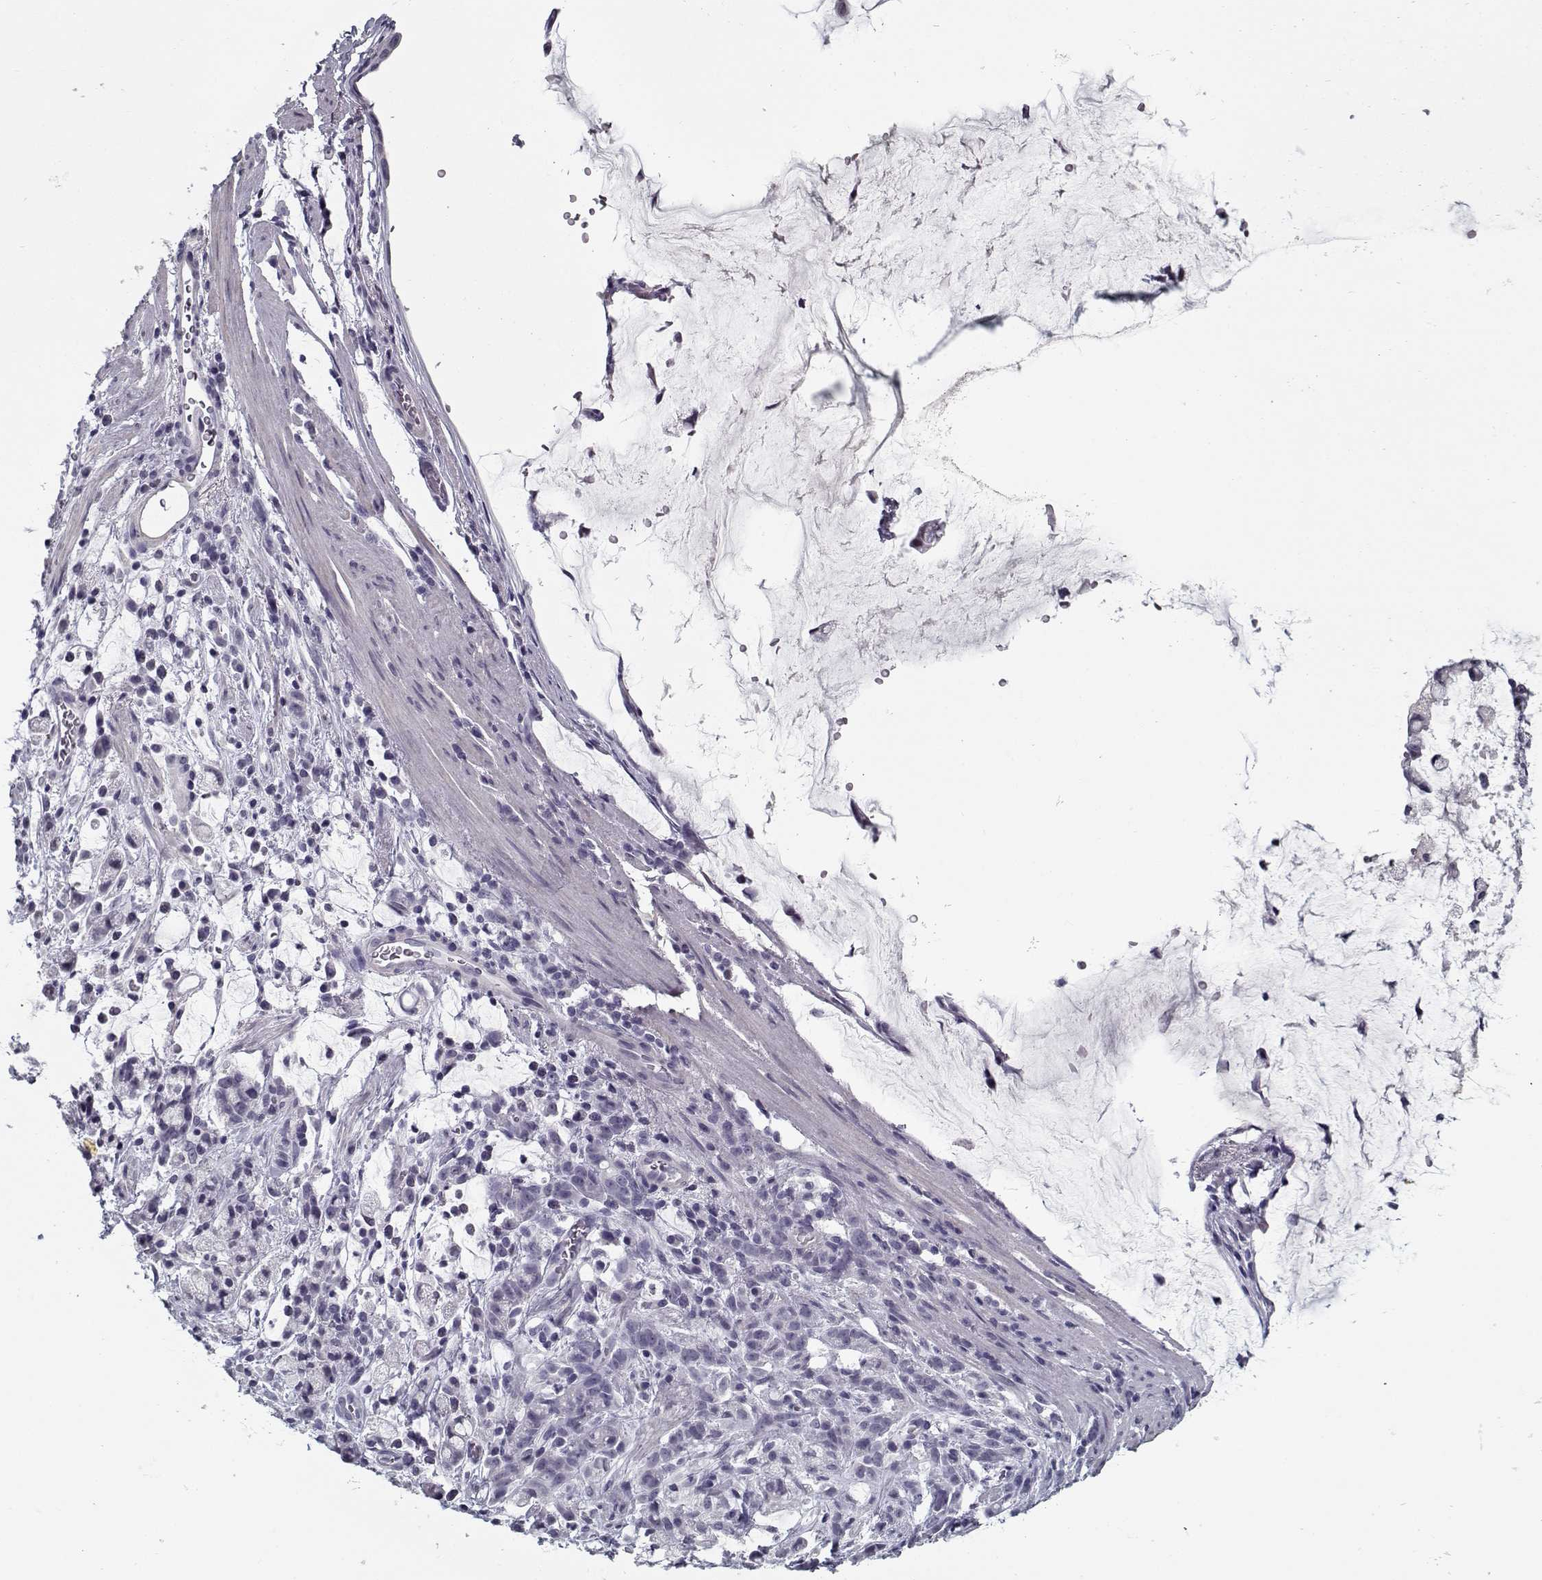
{"staining": {"intensity": "negative", "quantity": "none", "location": "none"}, "tissue": "stomach cancer", "cell_type": "Tumor cells", "image_type": "cancer", "snomed": [{"axis": "morphology", "description": "Adenocarcinoma, NOS"}, {"axis": "topography", "description": "Stomach"}], "caption": "Adenocarcinoma (stomach) stained for a protein using immunohistochemistry displays no positivity tumor cells.", "gene": "RNF32", "patient": {"sex": "female", "age": 60}}